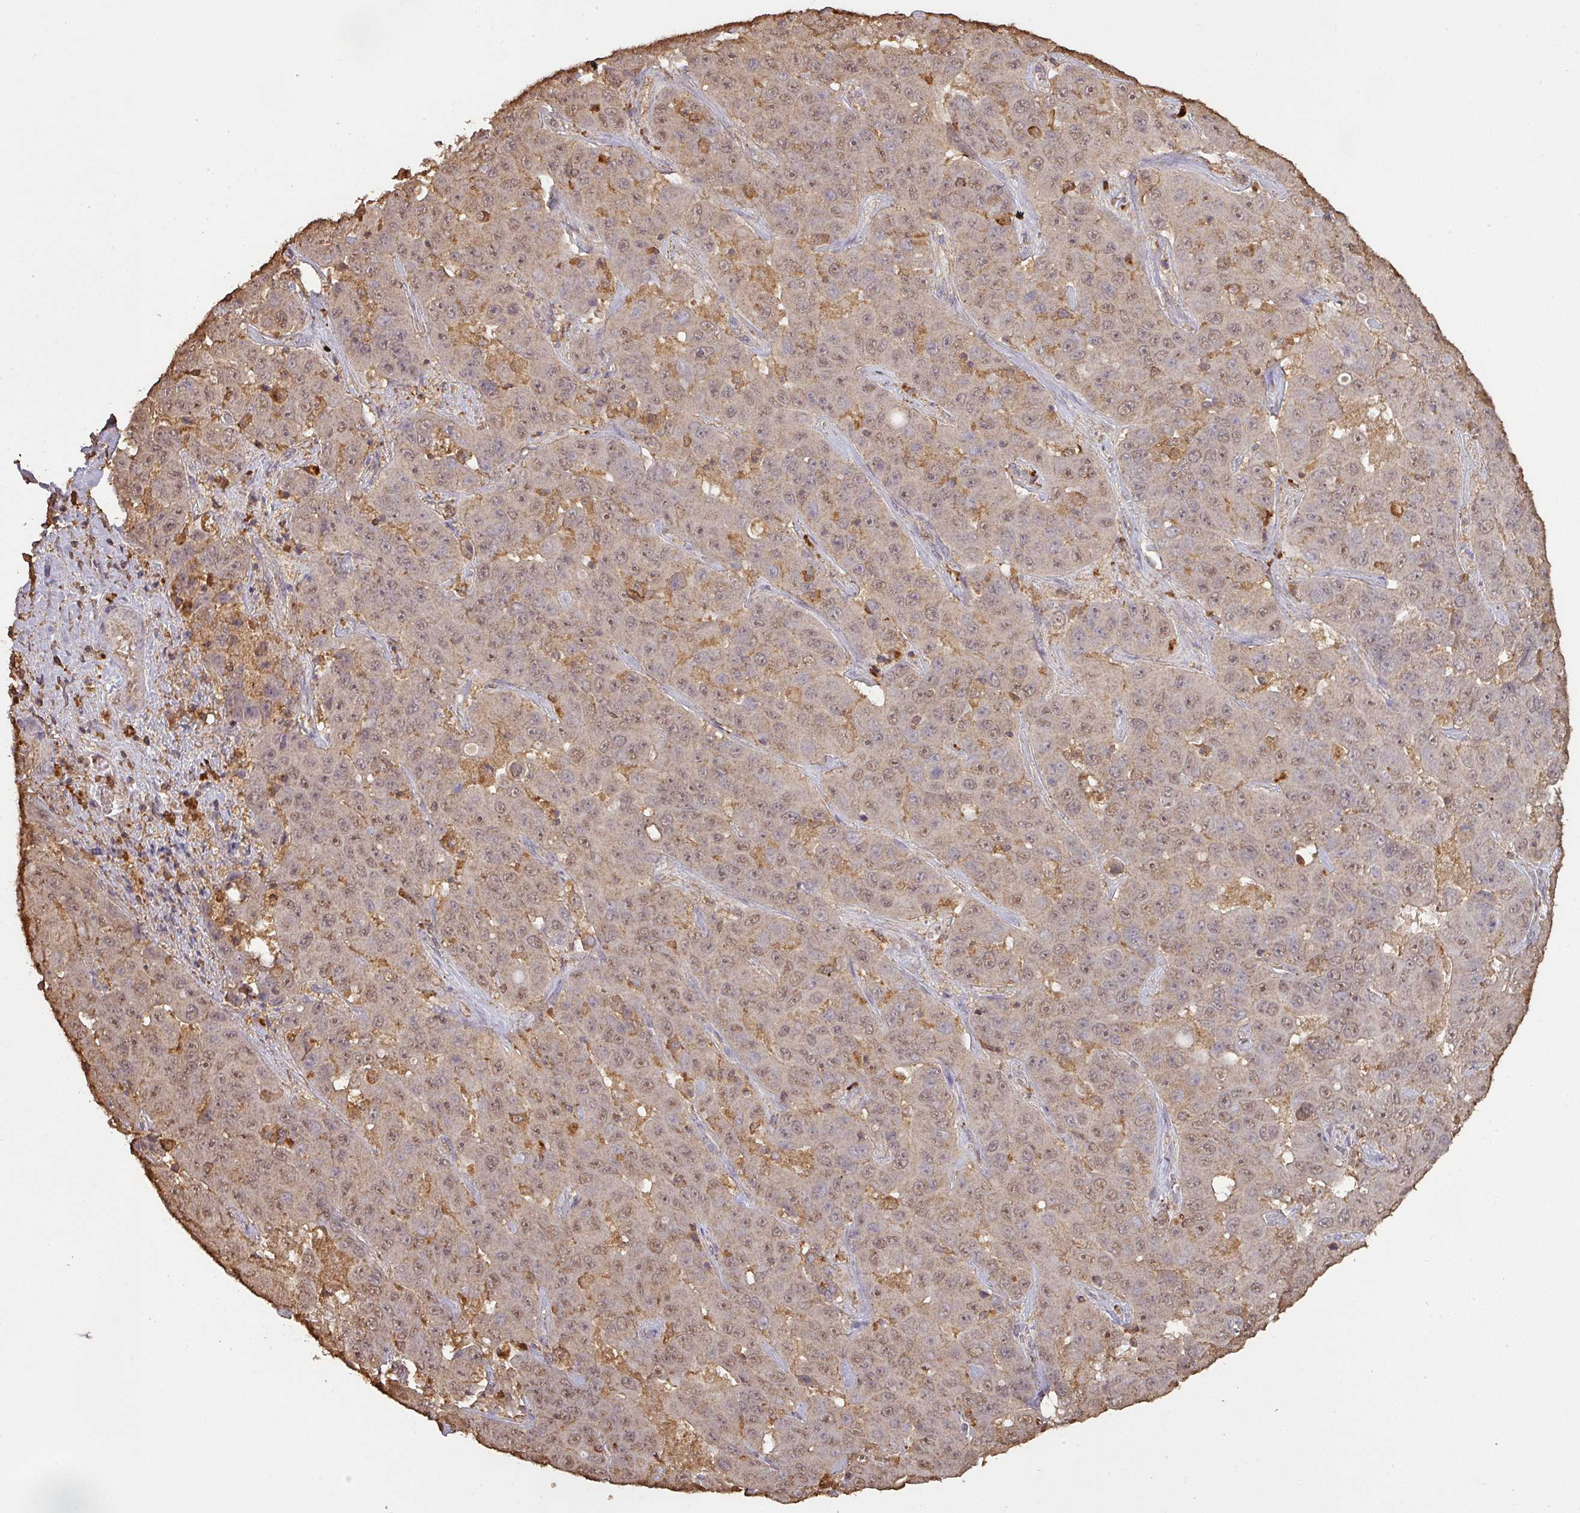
{"staining": {"intensity": "weak", "quantity": "25%-75%", "location": "cytoplasmic/membranous,nuclear"}, "tissue": "liver cancer", "cell_type": "Tumor cells", "image_type": "cancer", "snomed": [{"axis": "morphology", "description": "Cholangiocarcinoma"}, {"axis": "topography", "description": "Liver"}], "caption": "The histopathology image exhibits immunohistochemical staining of liver cancer. There is weak cytoplasmic/membranous and nuclear staining is present in about 25%-75% of tumor cells. (DAB (3,3'-diaminobenzidine) = brown stain, brightfield microscopy at high magnification).", "gene": "ATAT1", "patient": {"sex": "female", "age": 52}}